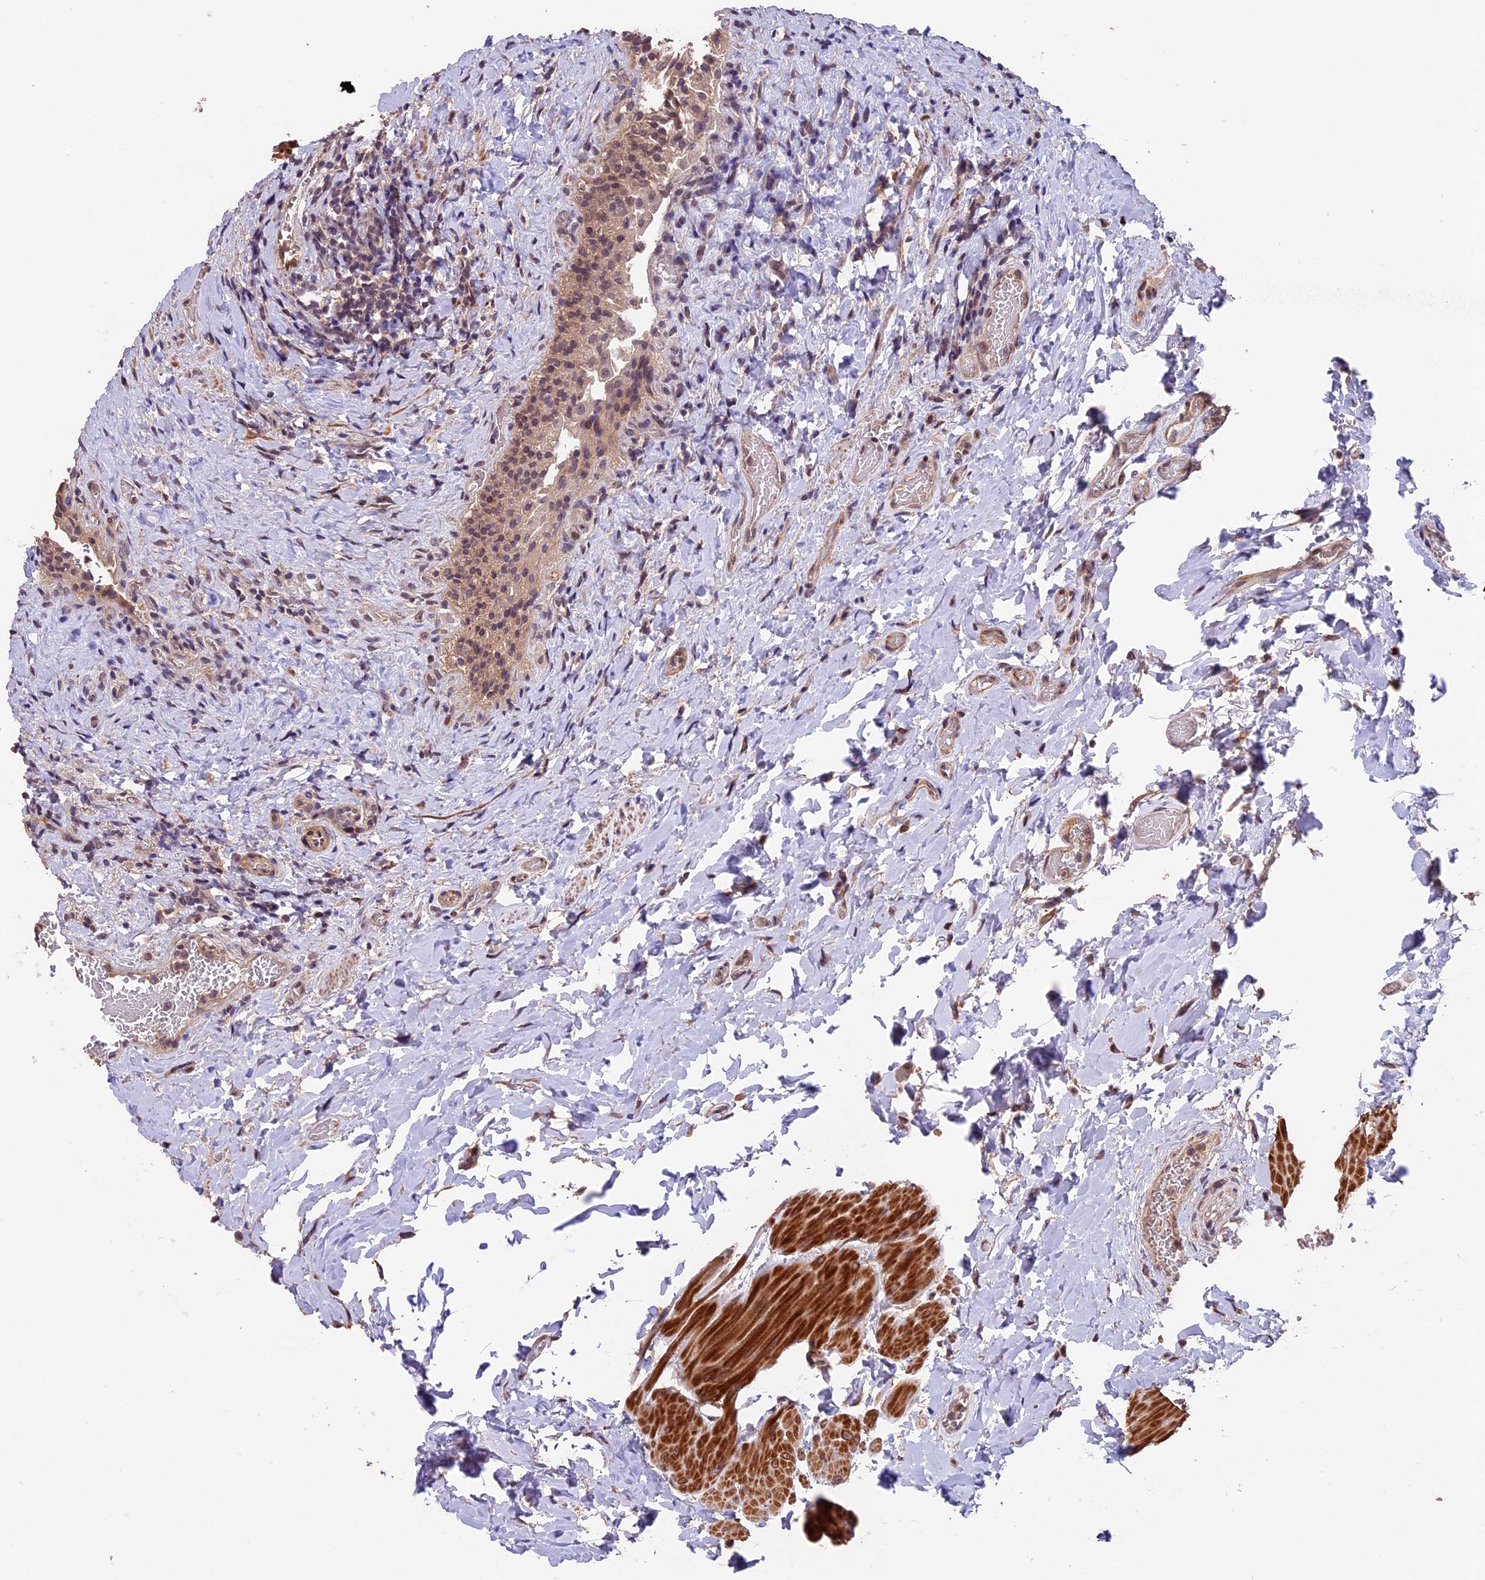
{"staining": {"intensity": "moderate", "quantity": ">75%", "location": "cytoplasmic/membranous"}, "tissue": "urinary bladder", "cell_type": "Urothelial cells", "image_type": "normal", "snomed": [{"axis": "morphology", "description": "Normal tissue, NOS"}, {"axis": "morphology", "description": "Inflammation, NOS"}, {"axis": "topography", "description": "Urinary bladder"}], "caption": "Urothelial cells reveal moderate cytoplasmic/membranous expression in about >75% of cells in normal urinary bladder.", "gene": "GNB5", "patient": {"sex": "male", "age": 64}}